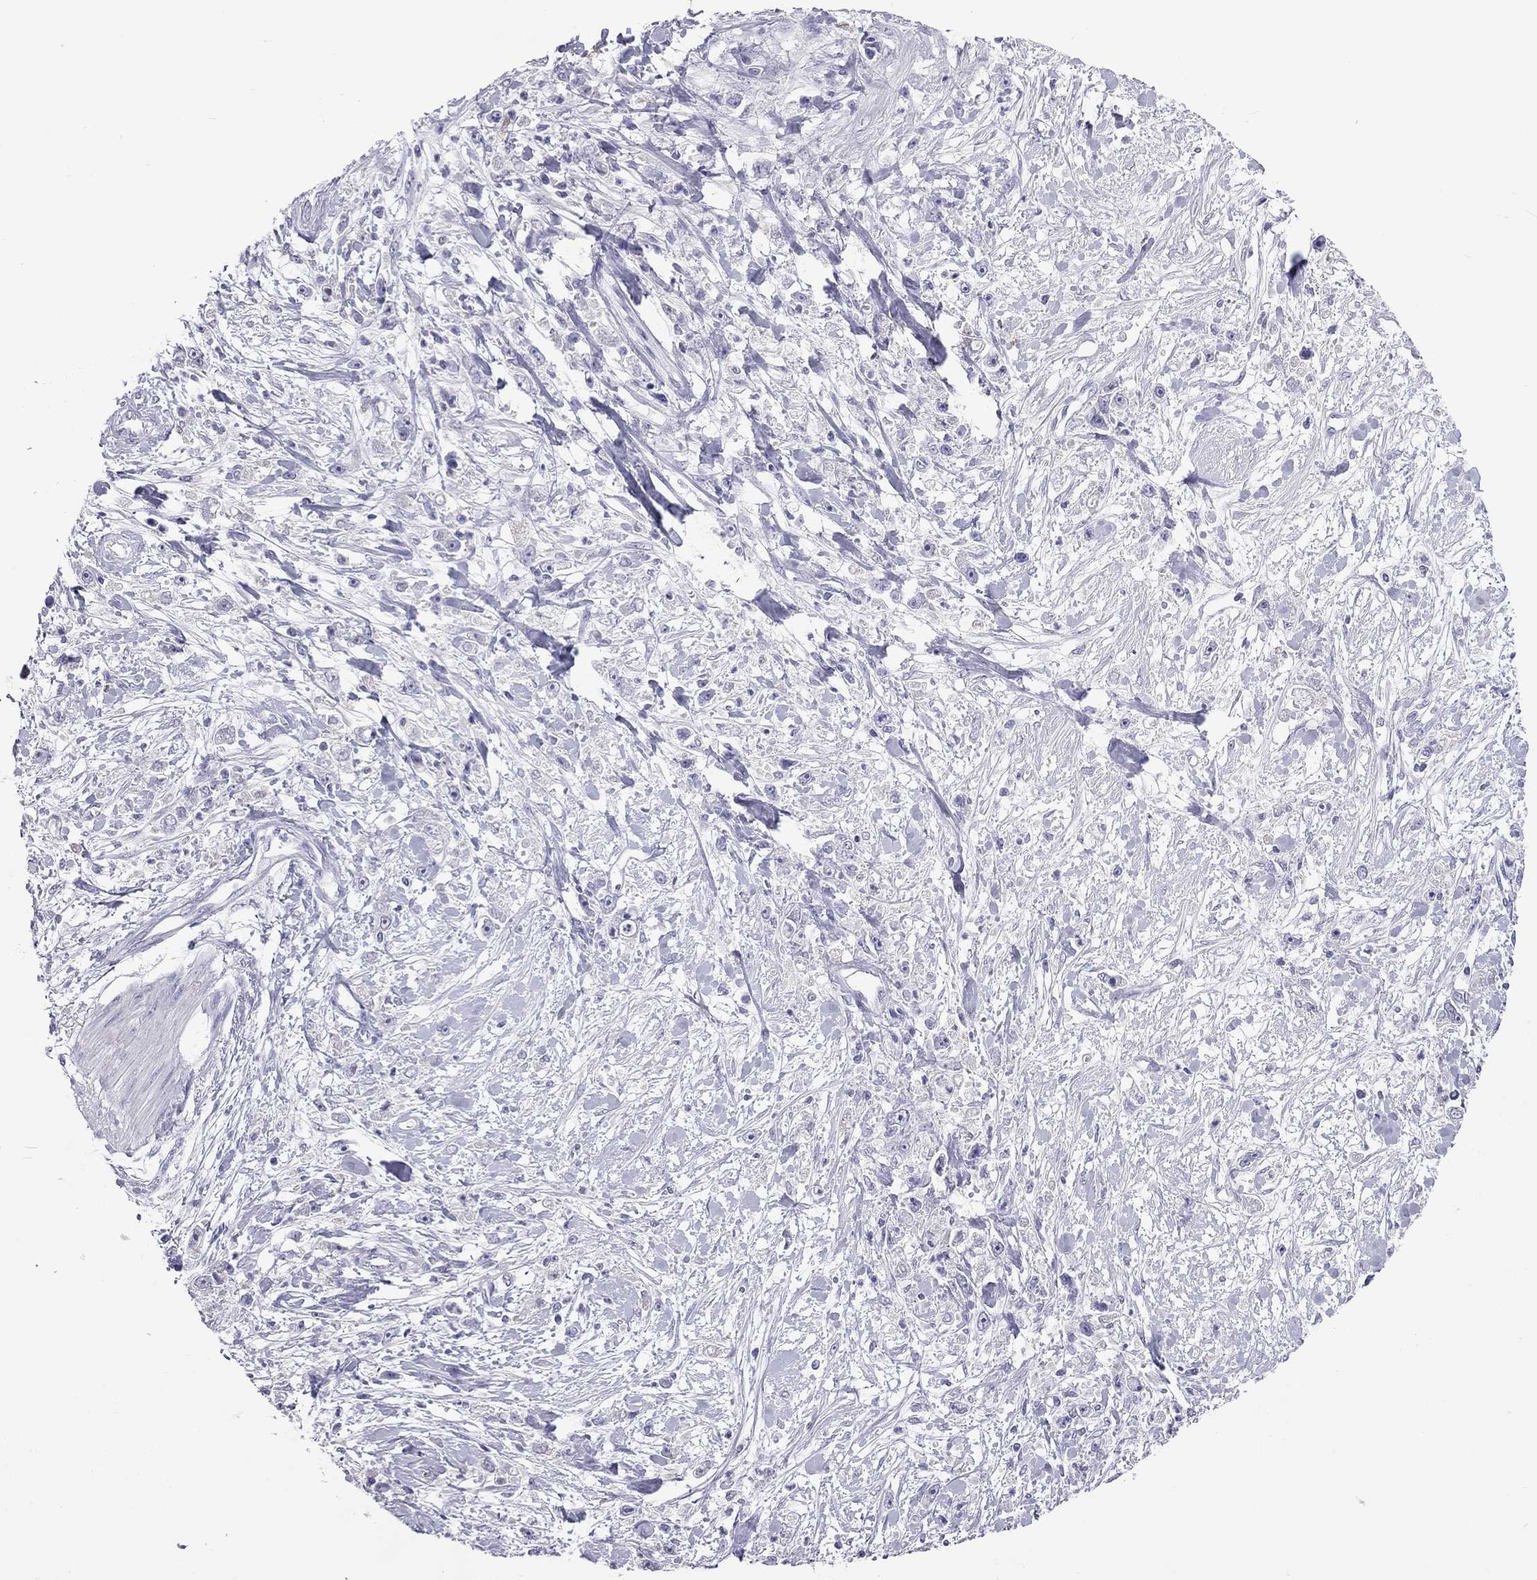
{"staining": {"intensity": "negative", "quantity": "none", "location": "none"}, "tissue": "stomach cancer", "cell_type": "Tumor cells", "image_type": "cancer", "snomed": [{"axis": "morphology", "description": "Adenocarcinoma, NOS"}, {"axis": "topography", "description": "Stomach"}], "caption": "The photomicrograph shows no staining of tumor cells in stomach cancer (adenocarcinoma).", "gene": "PPP1R3A", "patient": {"sex": "female", "age": 59}}